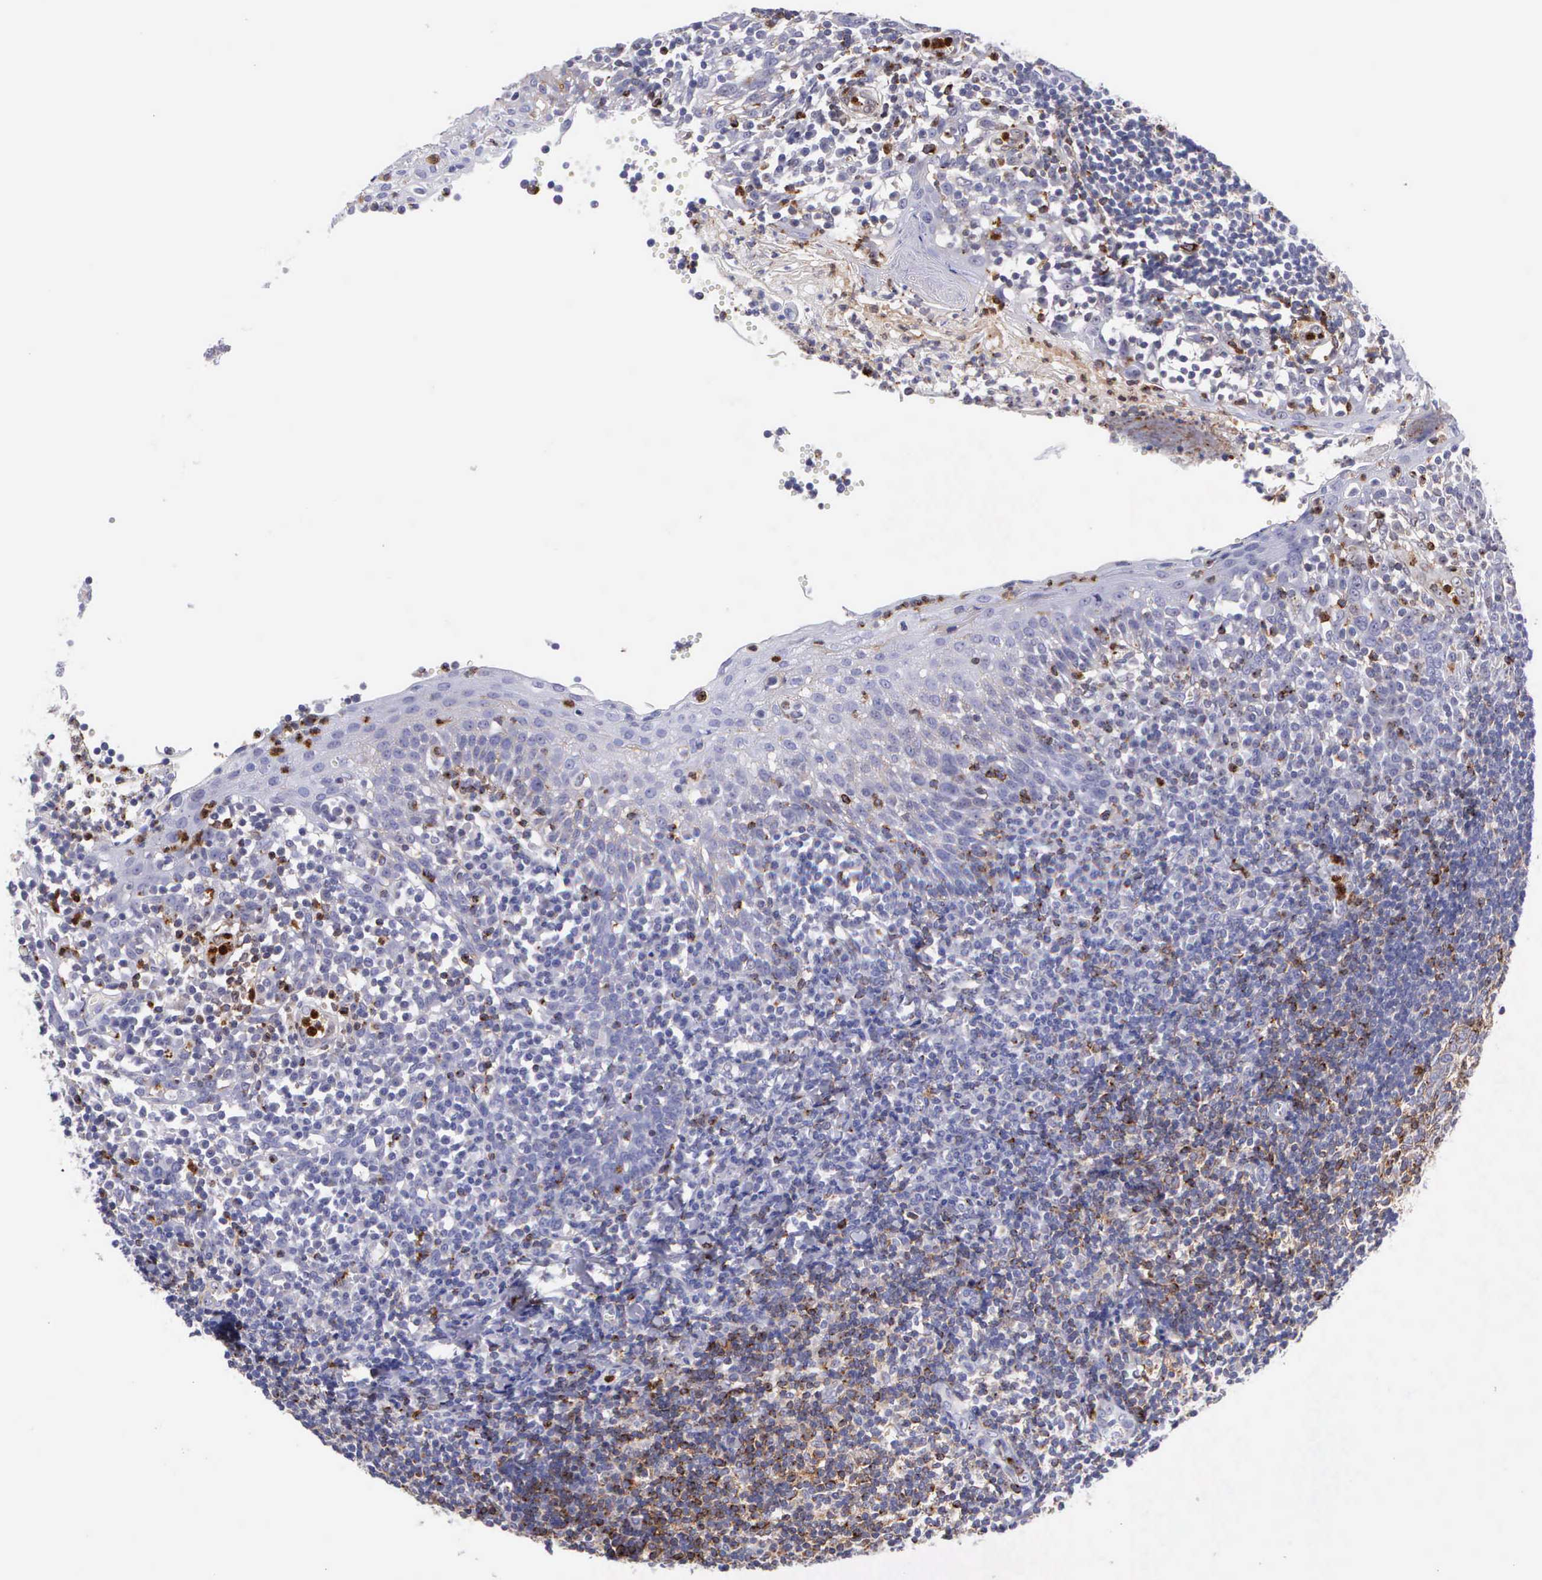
{"staining": {"intensity": "moderate", "quantity": "25%-75%", "location": "cytoplasmic/membranous"}, "tissue": "tonsil", "cell_type": "Germinal center cells", "image_type": "normal", "snomed": [{"axis": "morphology", "description": "Normal tissue, NOS"}, {"axis": "topography", "description": "Tonsil"}], "caption": "Protein expression analysis of benign tonsil displays moderate cytoplasmic/membranous positivity in about 25%-75% of germinal center cells. (DAB (3,3'-diaminobenzidine) IHC with brightfield microscopy, high magnification).", "gene": "SRGN", "patient": {"sex": "female", "age": 41}}